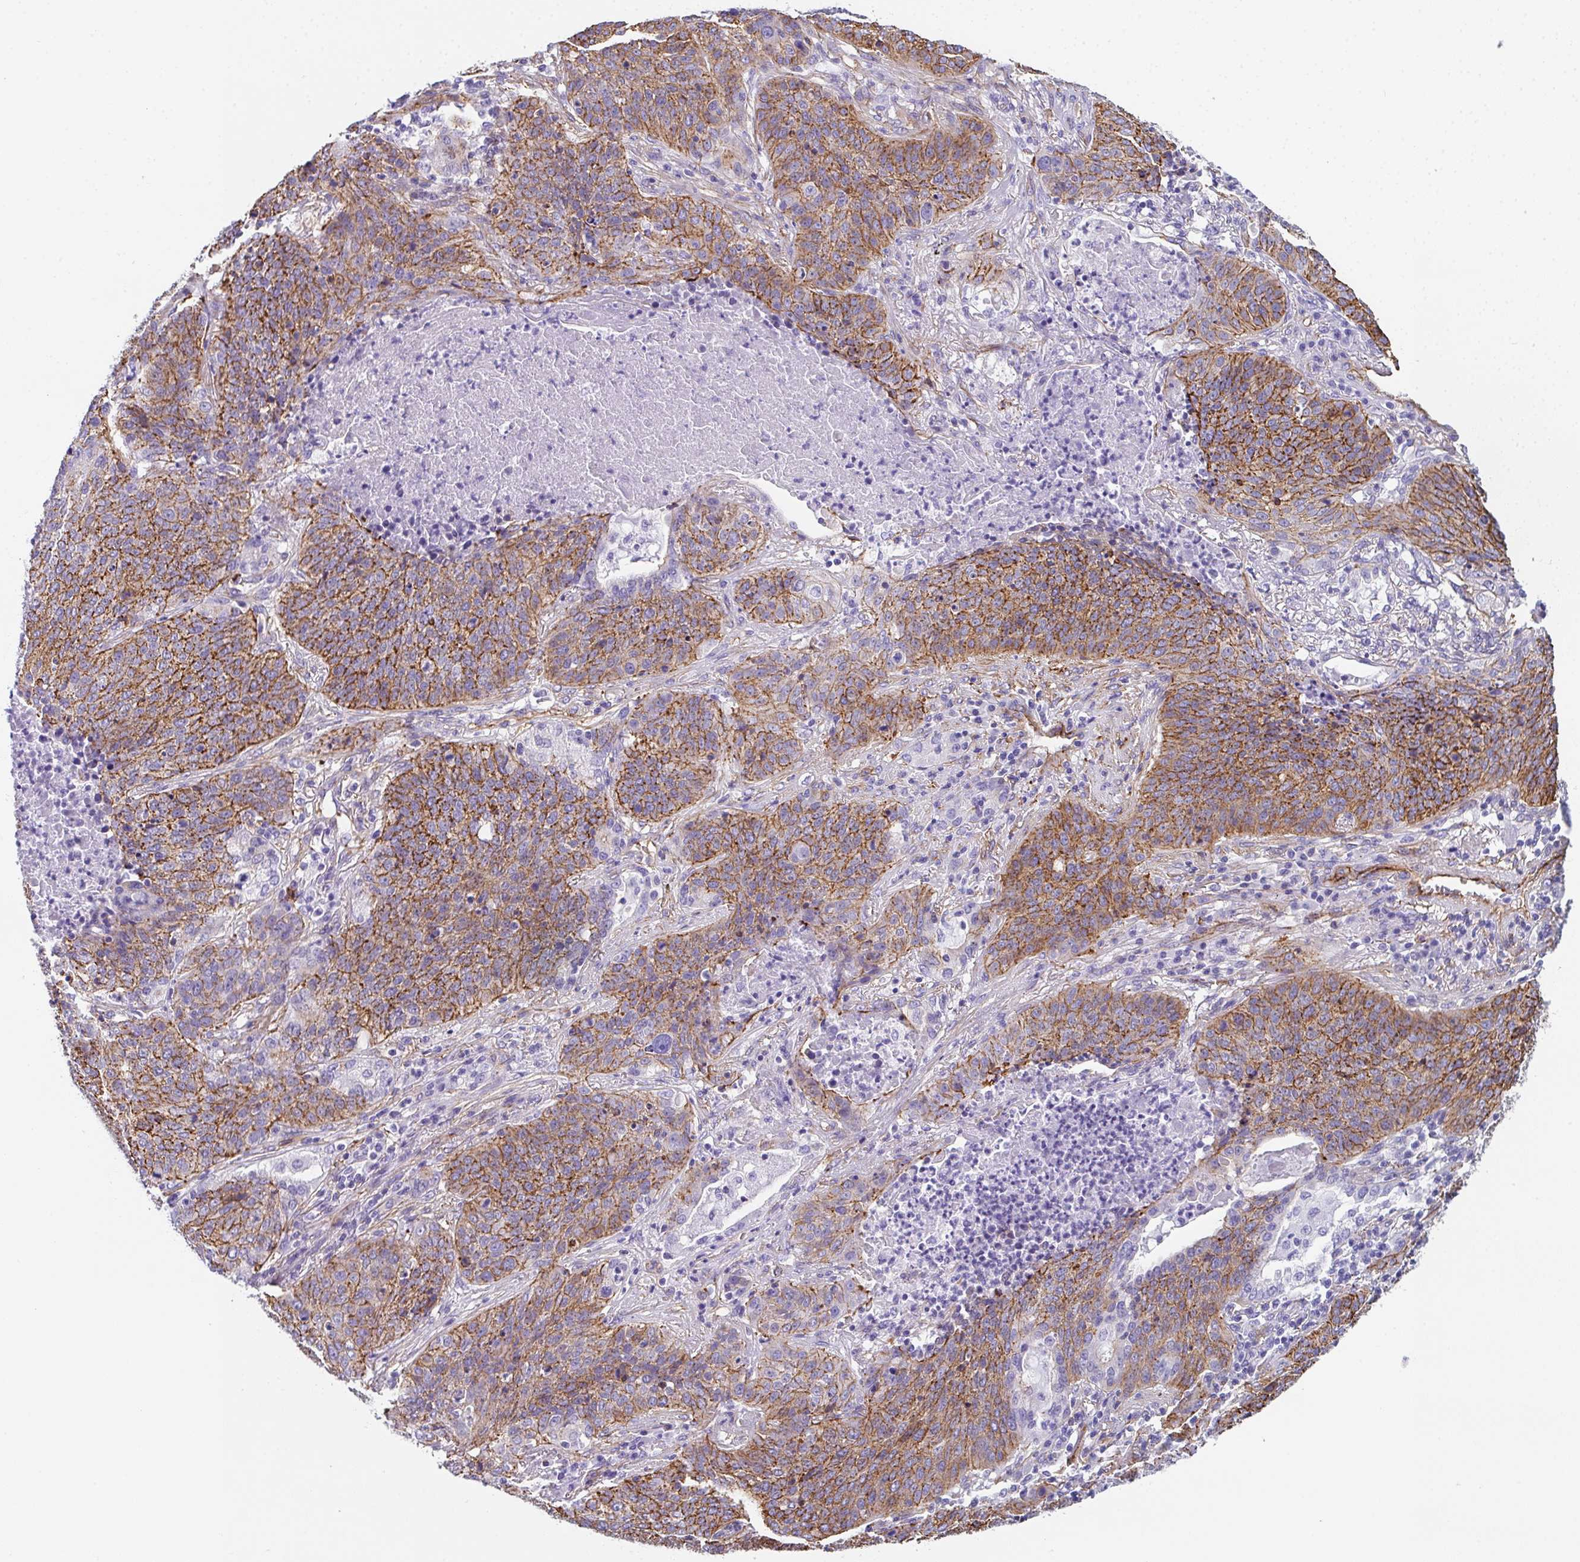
{"staining": {"intensity": "moderate", "quantity": "25%-75%", "location": "cytoplasmic/membranous"}, "tissue": "lung cancer", "cell_type": "Tumor cells", "image_type": "cancer", "snomed": [{"axis": "morphology", "description": "Squamous cell carcinoma, NOS"}, {"axis": "topography", "description": "Lung"}], "caption": "Human squamous cell carcinoma (lung) stained for a protein (brown) shows moderate cytoplasmic/membranous positive expression in about 25%-75% of tumor cells.", "gene": "DBN1", "patient": {"sex": "male", "age": 63}}